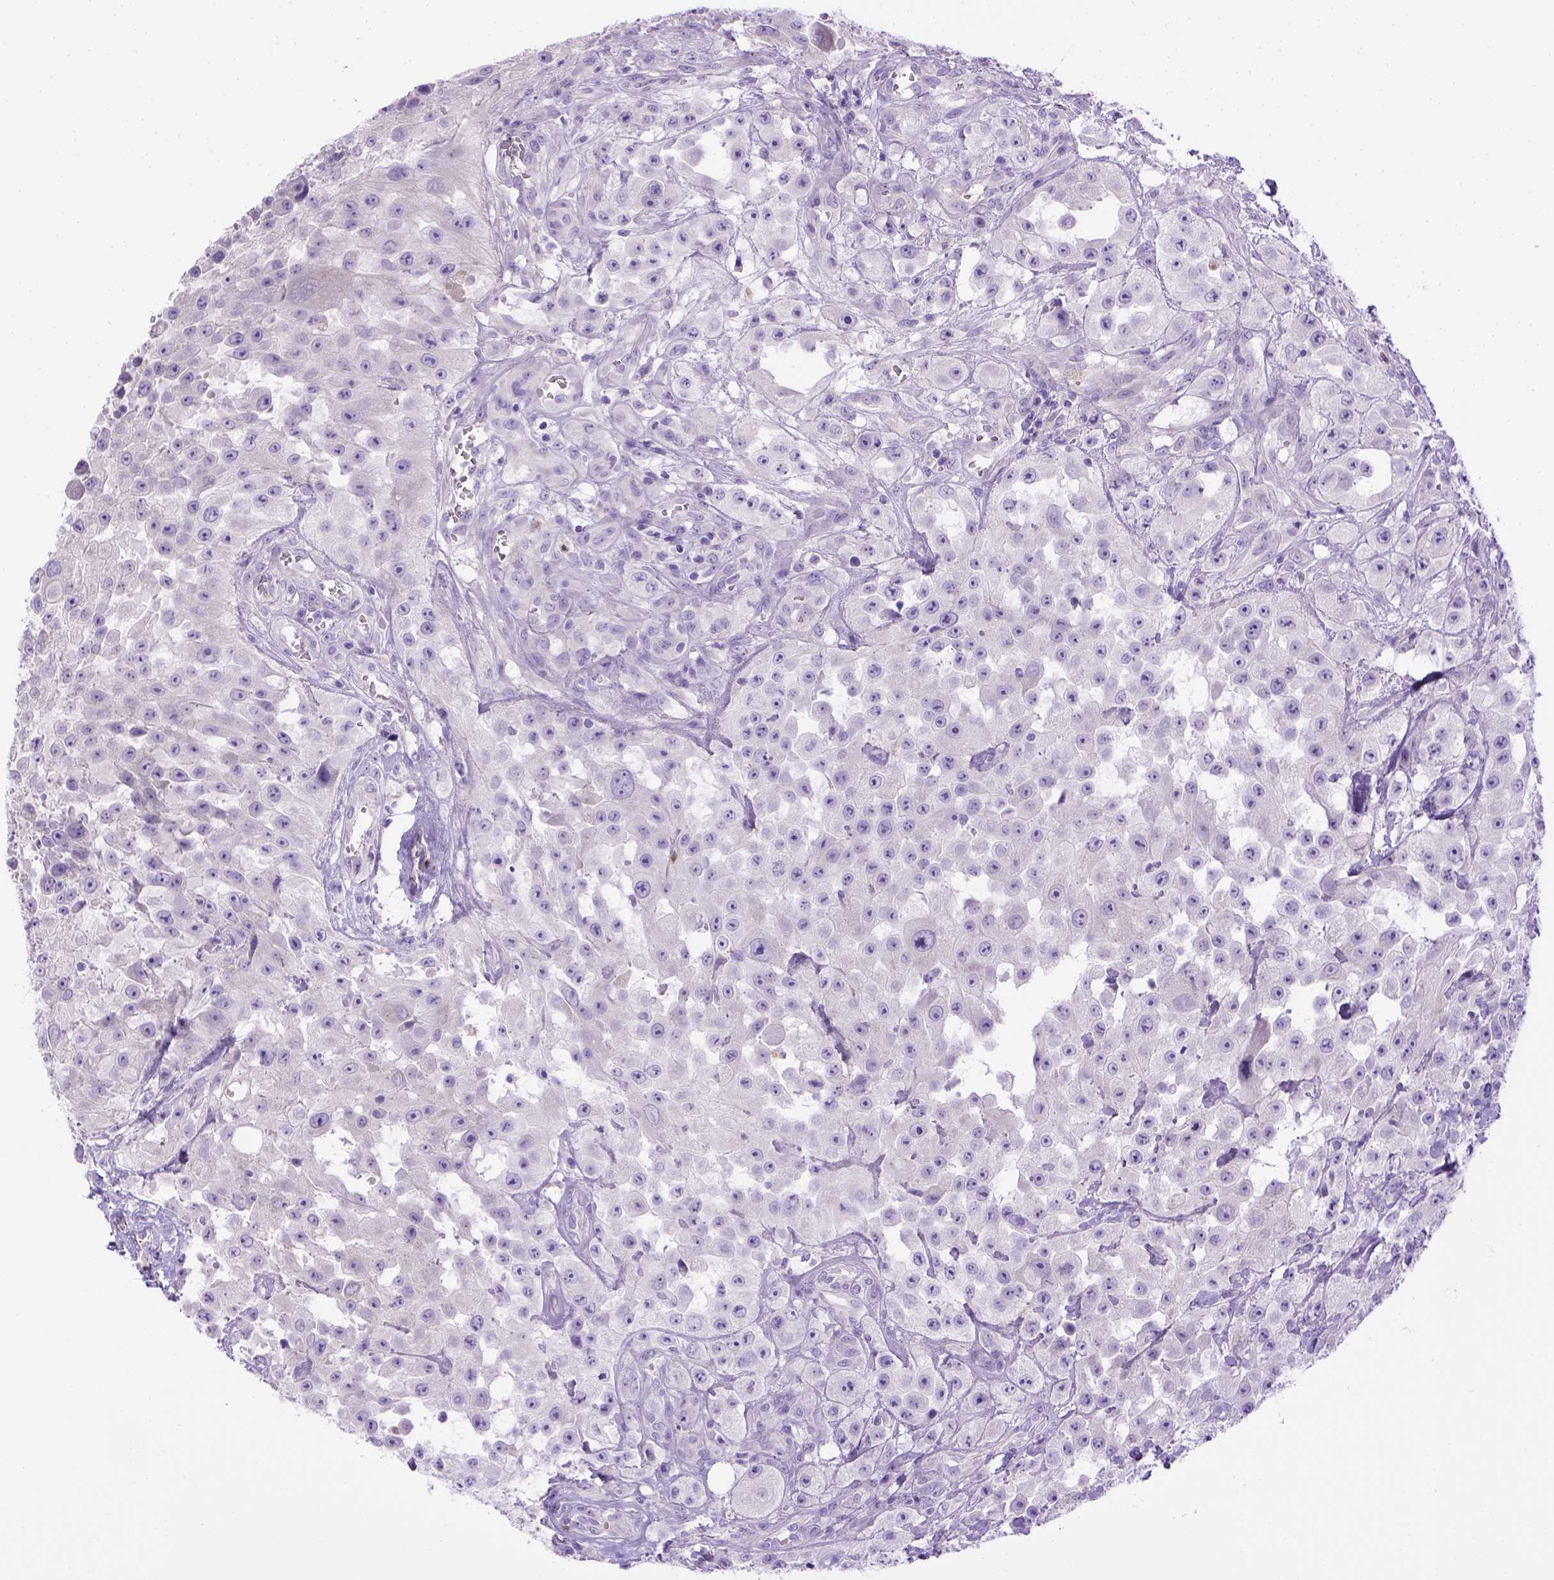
{"staining": {"intensity": "negative", "quantity": "none", "location": "none"}, "tissue": "urothelial cancer", "cell_type": "Tumor cells", "image_type": "cancer", "snomed": [{"axis": "morphology", "description": "Urothelial carcinoma, High grade"}, {"axis": "topography", "description": "Urinary bladder"}], "caption": "An image of urothelial cancer stained for a protein exhibits no brown staining in tumor cells. Brightfield microscopy of IHC stained with DAB (brown) and hematoxylin (blue), captured at high magnification.", "gene": "BAAT", "patient": {"sex": "male", "age": 79}}